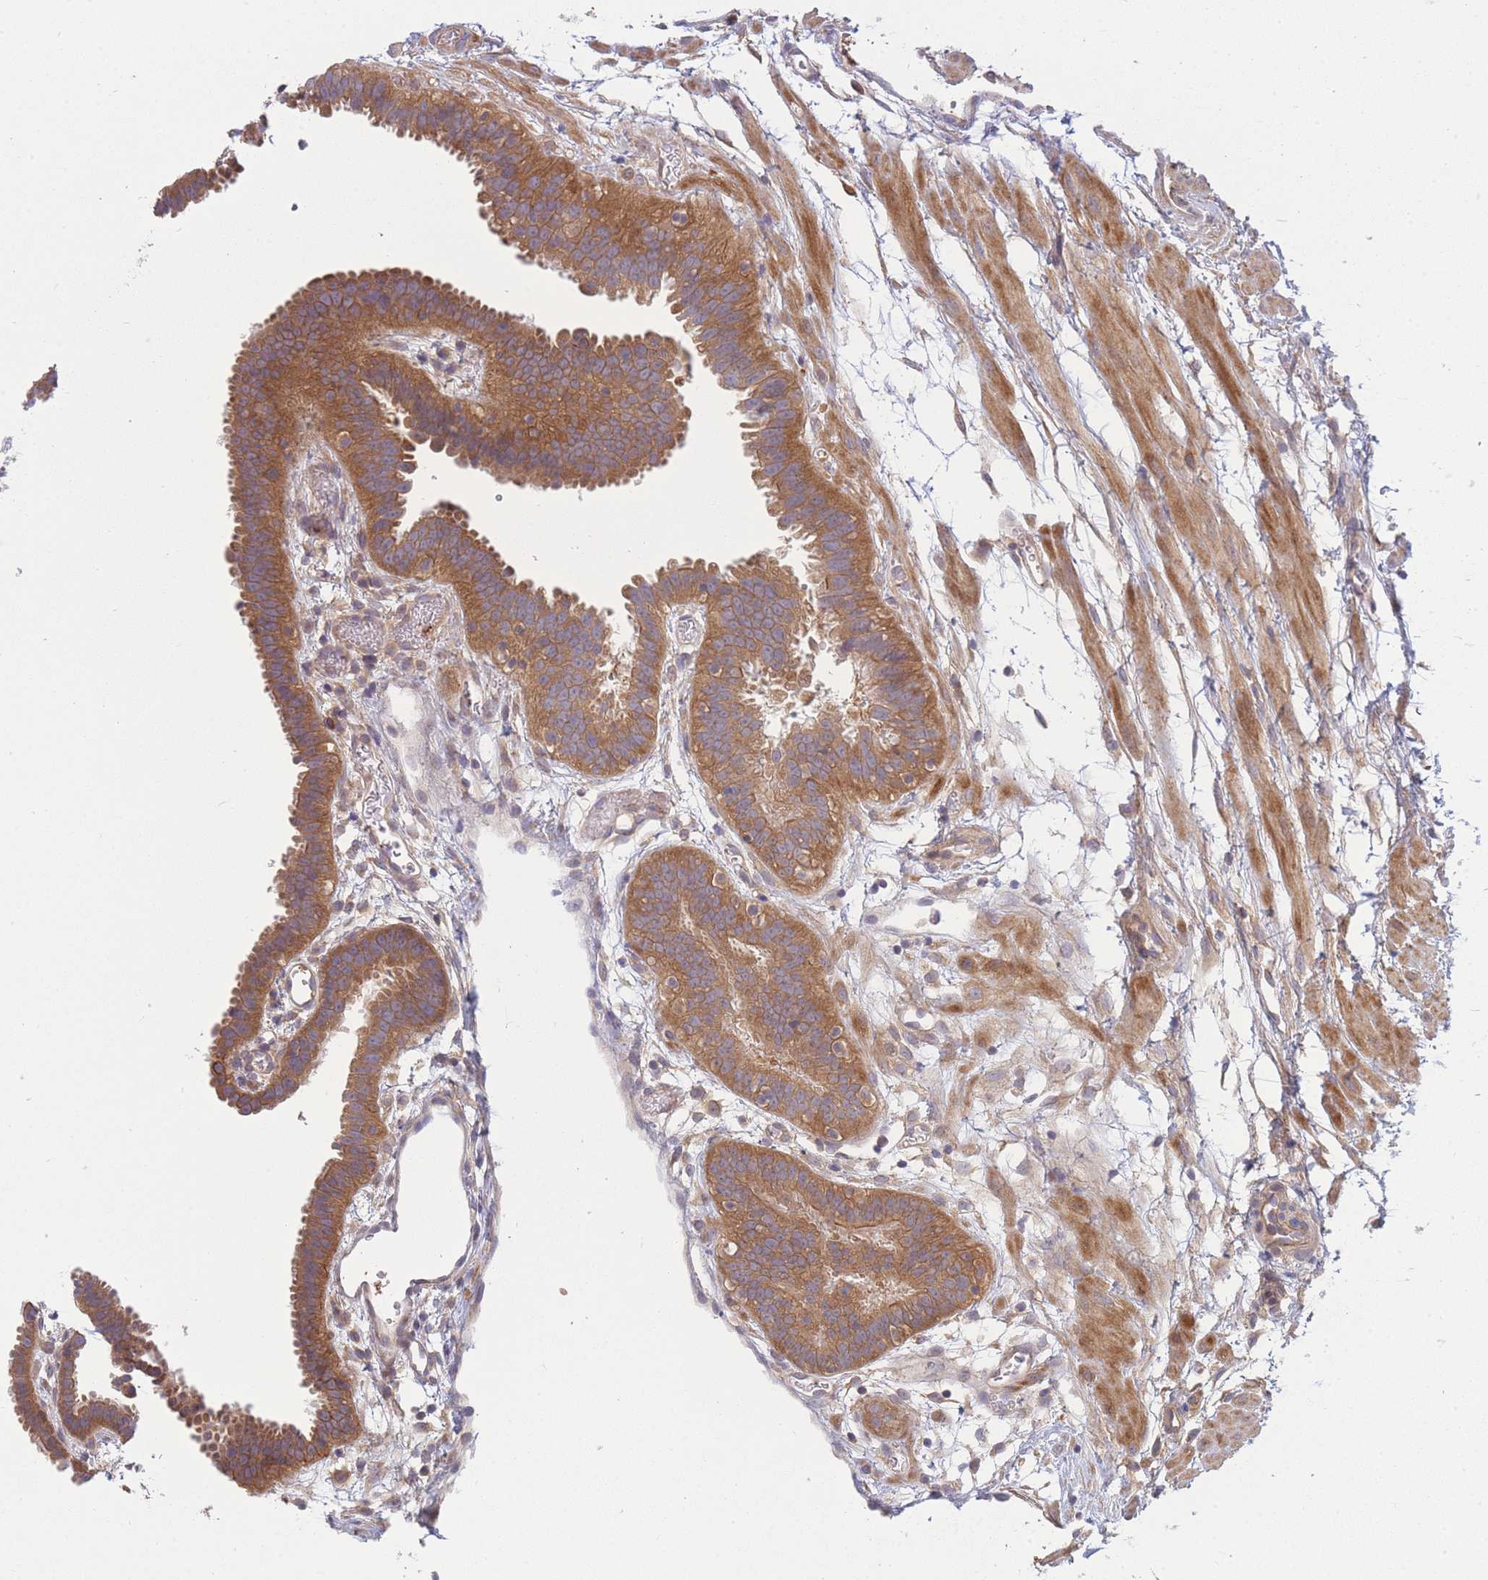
{"staining": {"intensity": "moderate", "quantity": ">75%", "location": "cytoplasmic/membranous"}, "tissue": "fallopian tube", "cell_type": "Glandular cells", "image_type": "normal", "snomed": [{"axis": "morphology", "description": "Normal tissue, NOS"}, {"axis": "topography", "description": "Fallopian tube"}], "caption": "An IHC photomicrograph of normal tissue is shown. Protein staining in brown labels moderate cytoplasmic/membranous positivity in fallopian tube within glandular cells.", "gene": "PFDN6", "patient": {"sex": "female", "age": 37}}